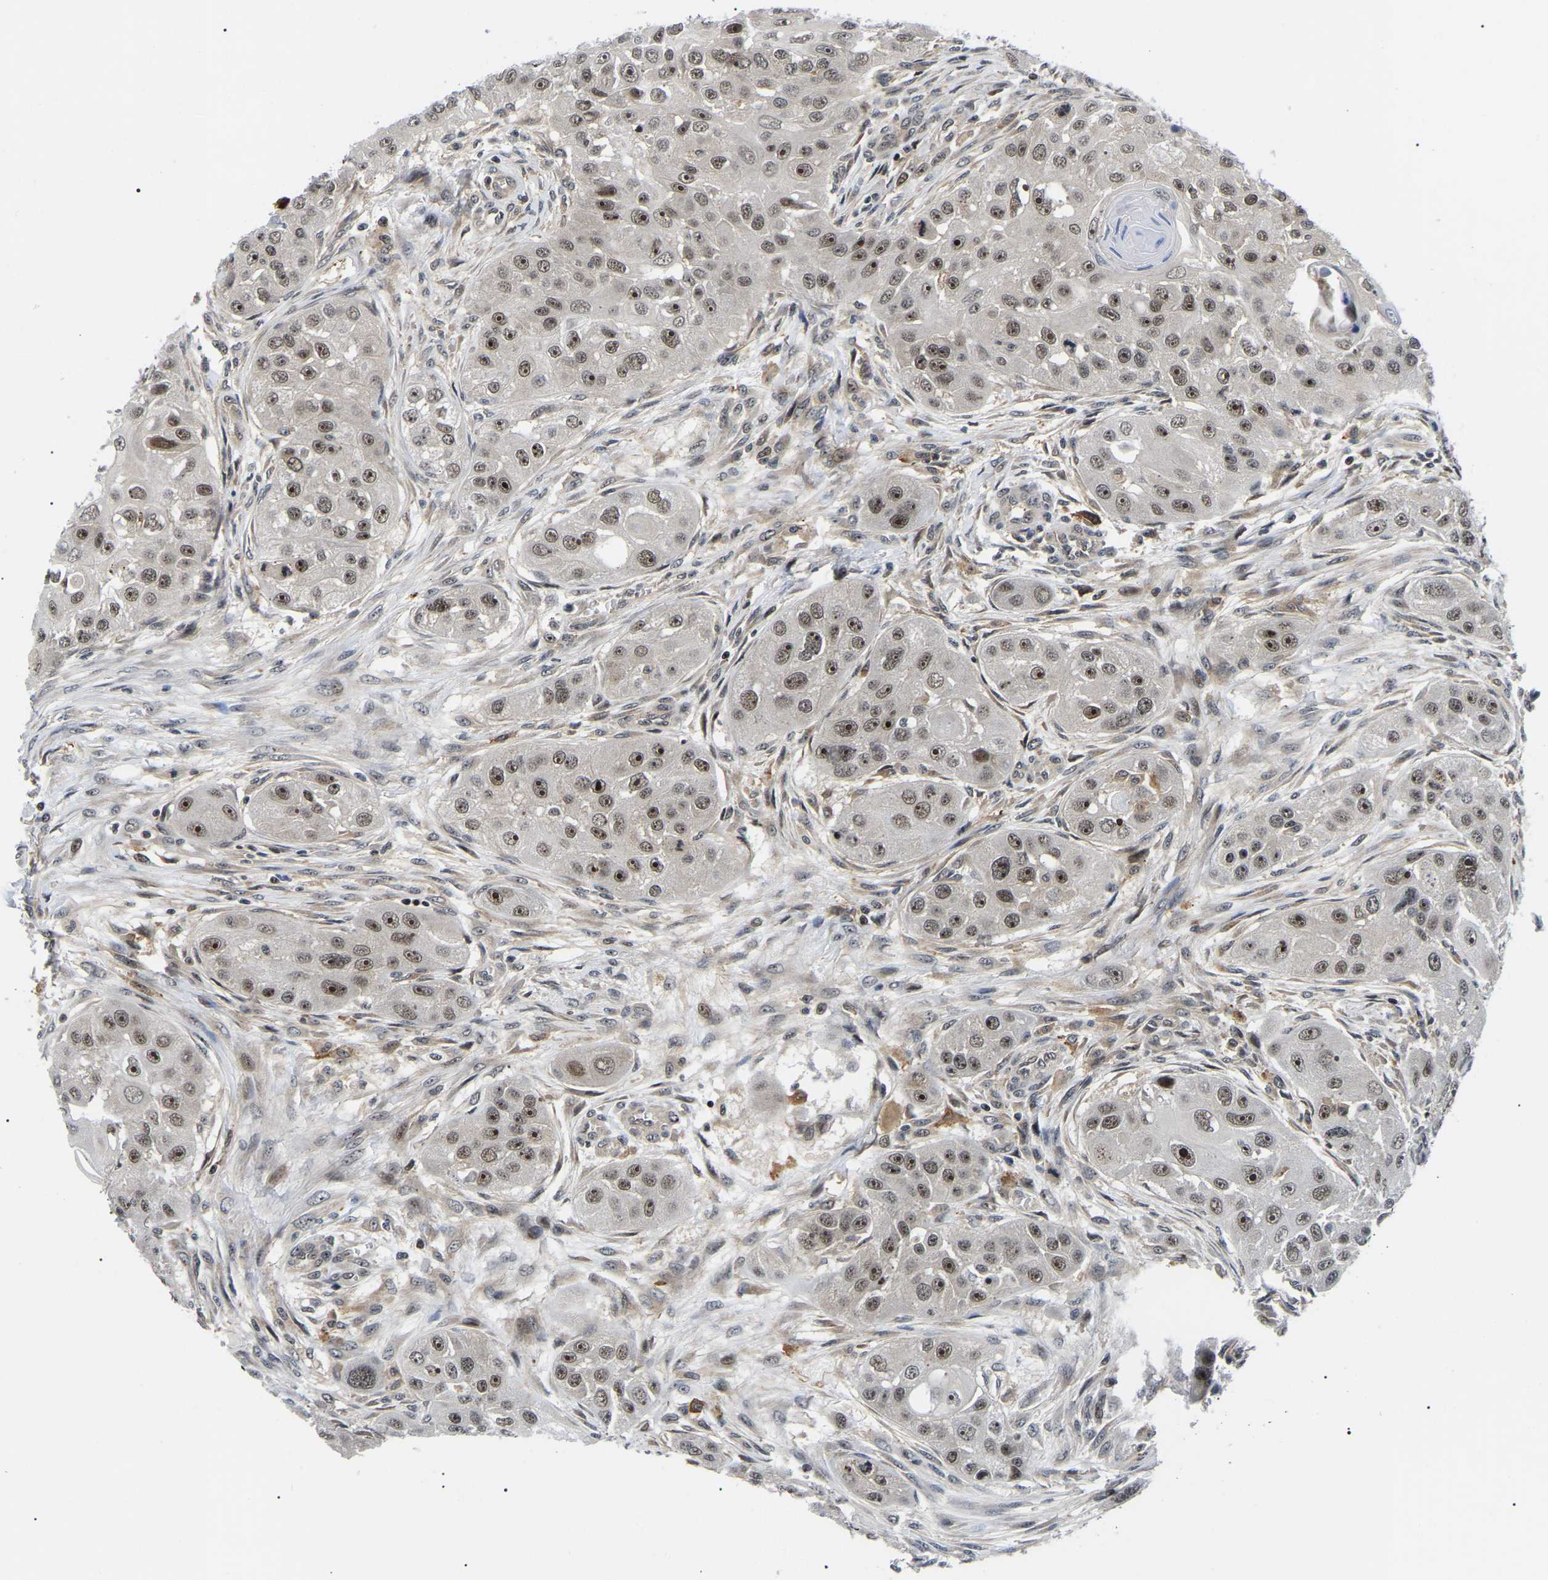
{"staining": {"intensity": "strong", "quantity": ">75%", "location": "nuclear"}, "tissue": "head and neck cancer", "cell_type": "Tumor cells", "image_type": "cancer", "snomed": [{"axis": "morphology", "description": "Normal tissue, NOS"}, {"axis": "morphology", "description": "Squamous cell carcinoma, NOS"}, {"axis": "topography", "description": "Skeletal muscle"}, {"axis": "topography", "description": "Head-Neck"}], "caption": "Immunohistochemistry of human head and neck cancer shows high levels of strong nuclear positivity in approximately >75% of tumor cells.", "gene": "RRP1B", "patient": {"sex": "male", "age": 51}}